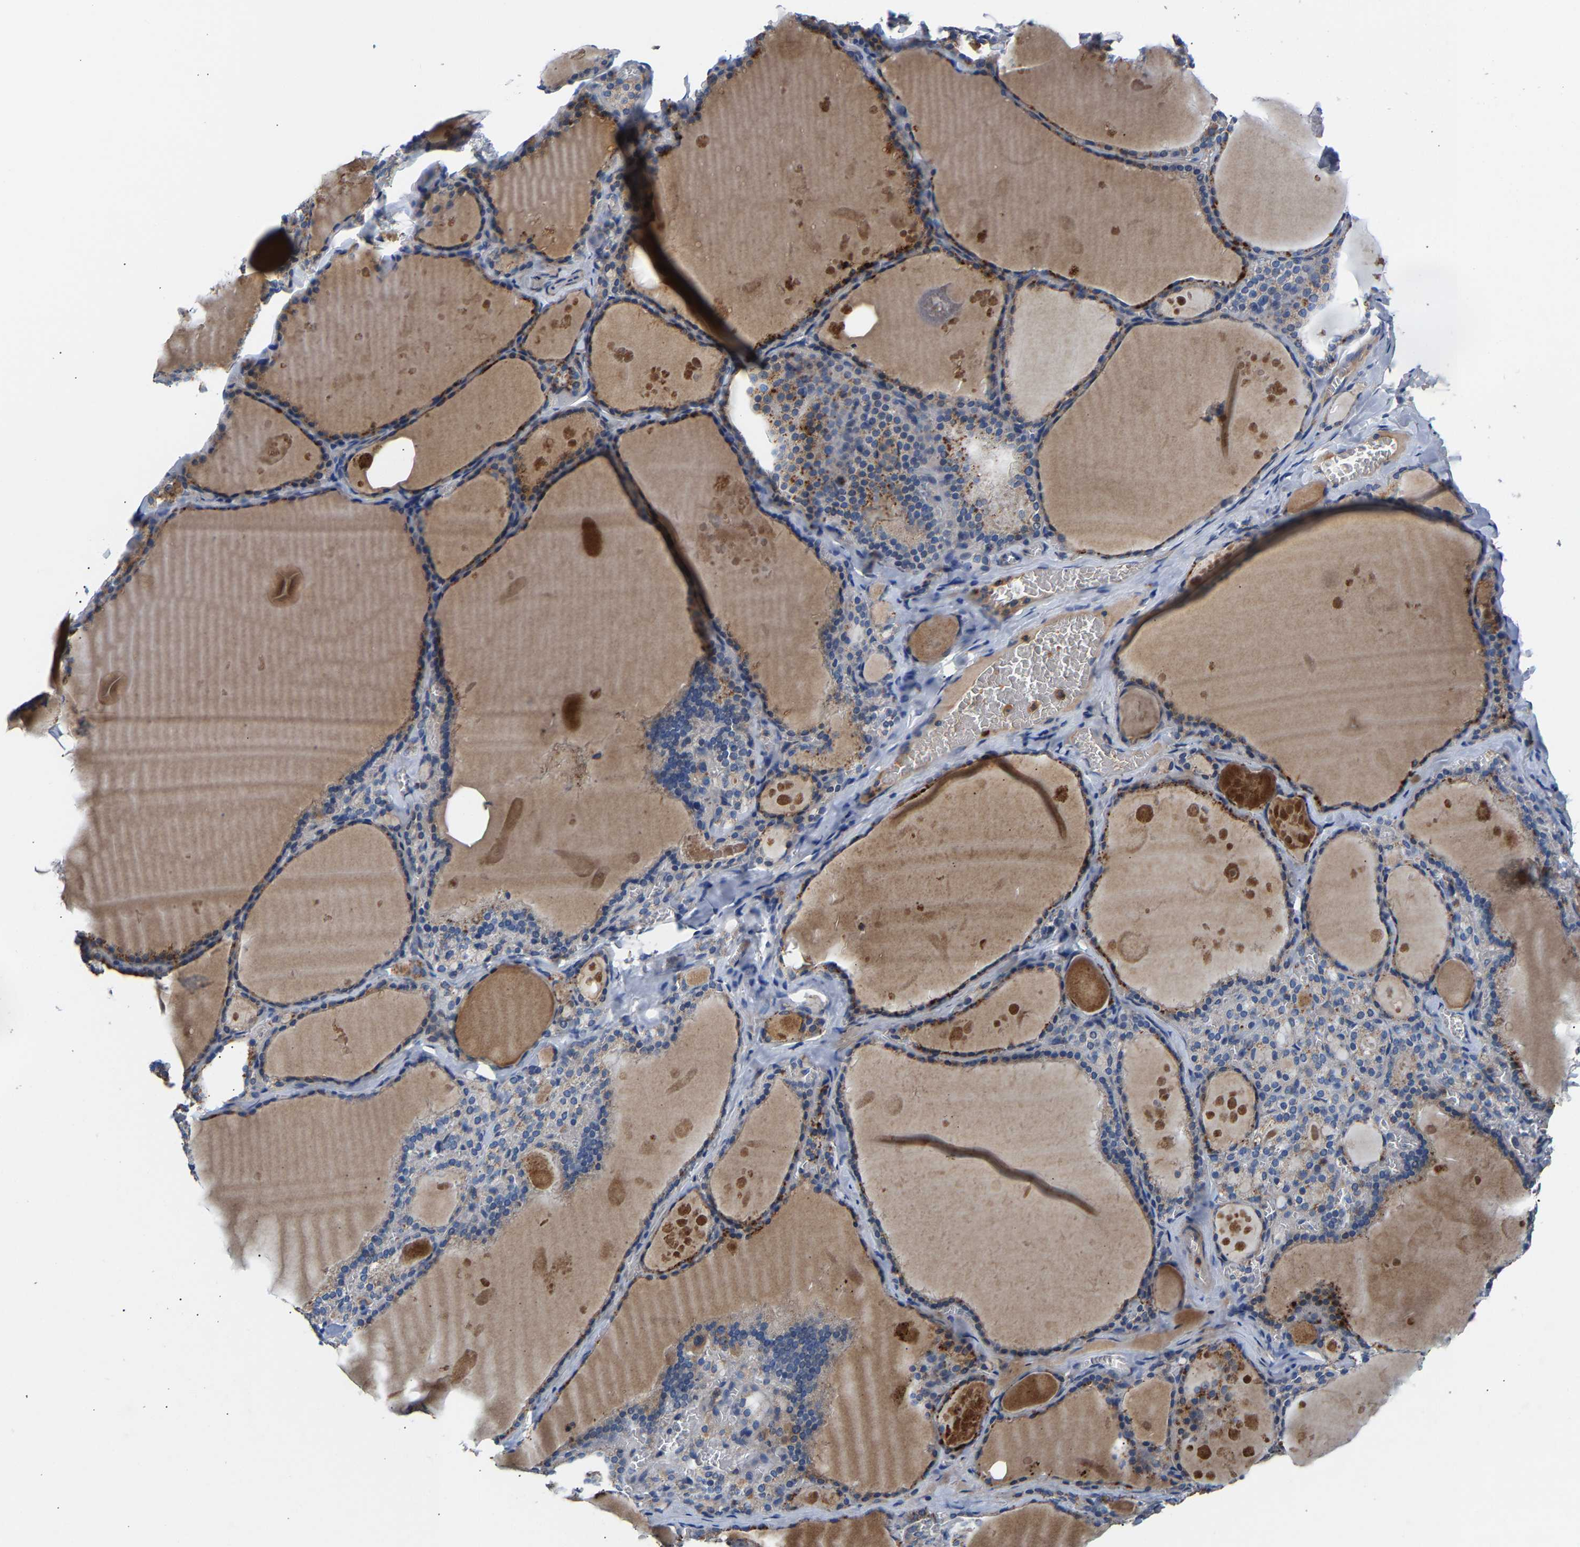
{"staining": {"intensity": "moderate", "quantity": "25%-75%", "location": "cytoplasmic/membranous"}, "tissue": "thyroid gland", "cell_type": "Glandular cells", "image_type": "normal", "snomed": [{"axis": "morphology", "description": "Normal tissue, NOS"}, {"axis": "topography", "description": "Thyroid gland"}], "caption": "Immunohistochemical staining of benign thyroid gland demonstrates moderate cytoplasmic/membranous protein staining in approximately 25%-75% of glandular cells. (DAB (3,3'-diaminobenzidine) = brown stain, brightfield microscopy at high magnification).", "gene": "CCDC171", "patient": {"sex": "male", "age": 56}}